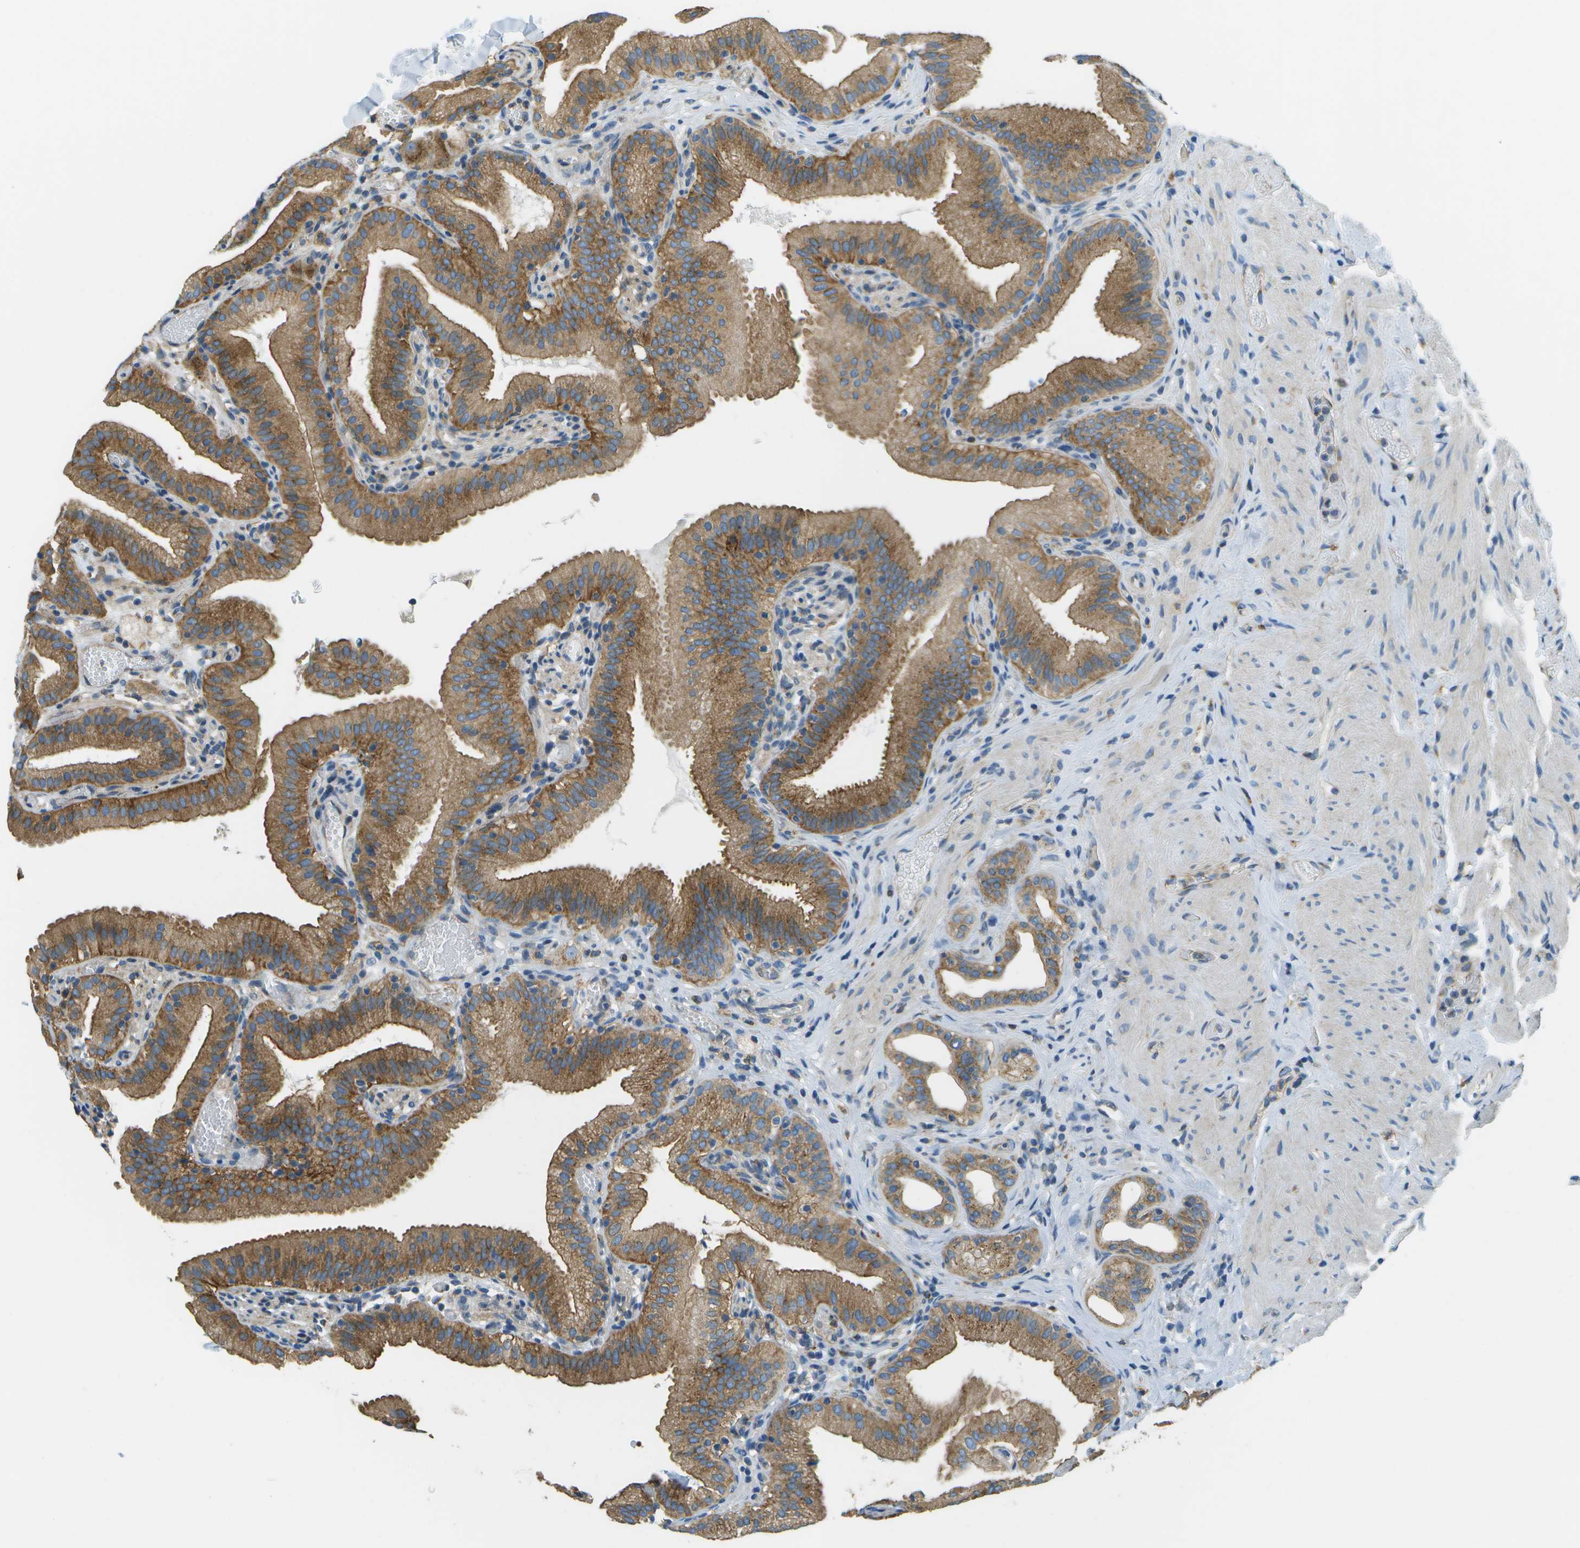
{"staining": {"intensity": "moderate", "quantity": ">75%", "location": "cytoplasmic/membranous"}, "tissue": "gallbladder", "cell_type": "Glandular cells", "image_type": "normal", "snomed": [{"axis": "morphology", "description": "Normal tissue, NOS"}, {"axis": "topography", "description": "Gallbladder"}], "caption": "Brown immunohistochemical staining in normal human gallbladder displays moderate cytoplasmic/membranous expression in approximately >75% of glandular cells.", "gene": "CLTC", "patient": {"sex": "male", "age": 54}}